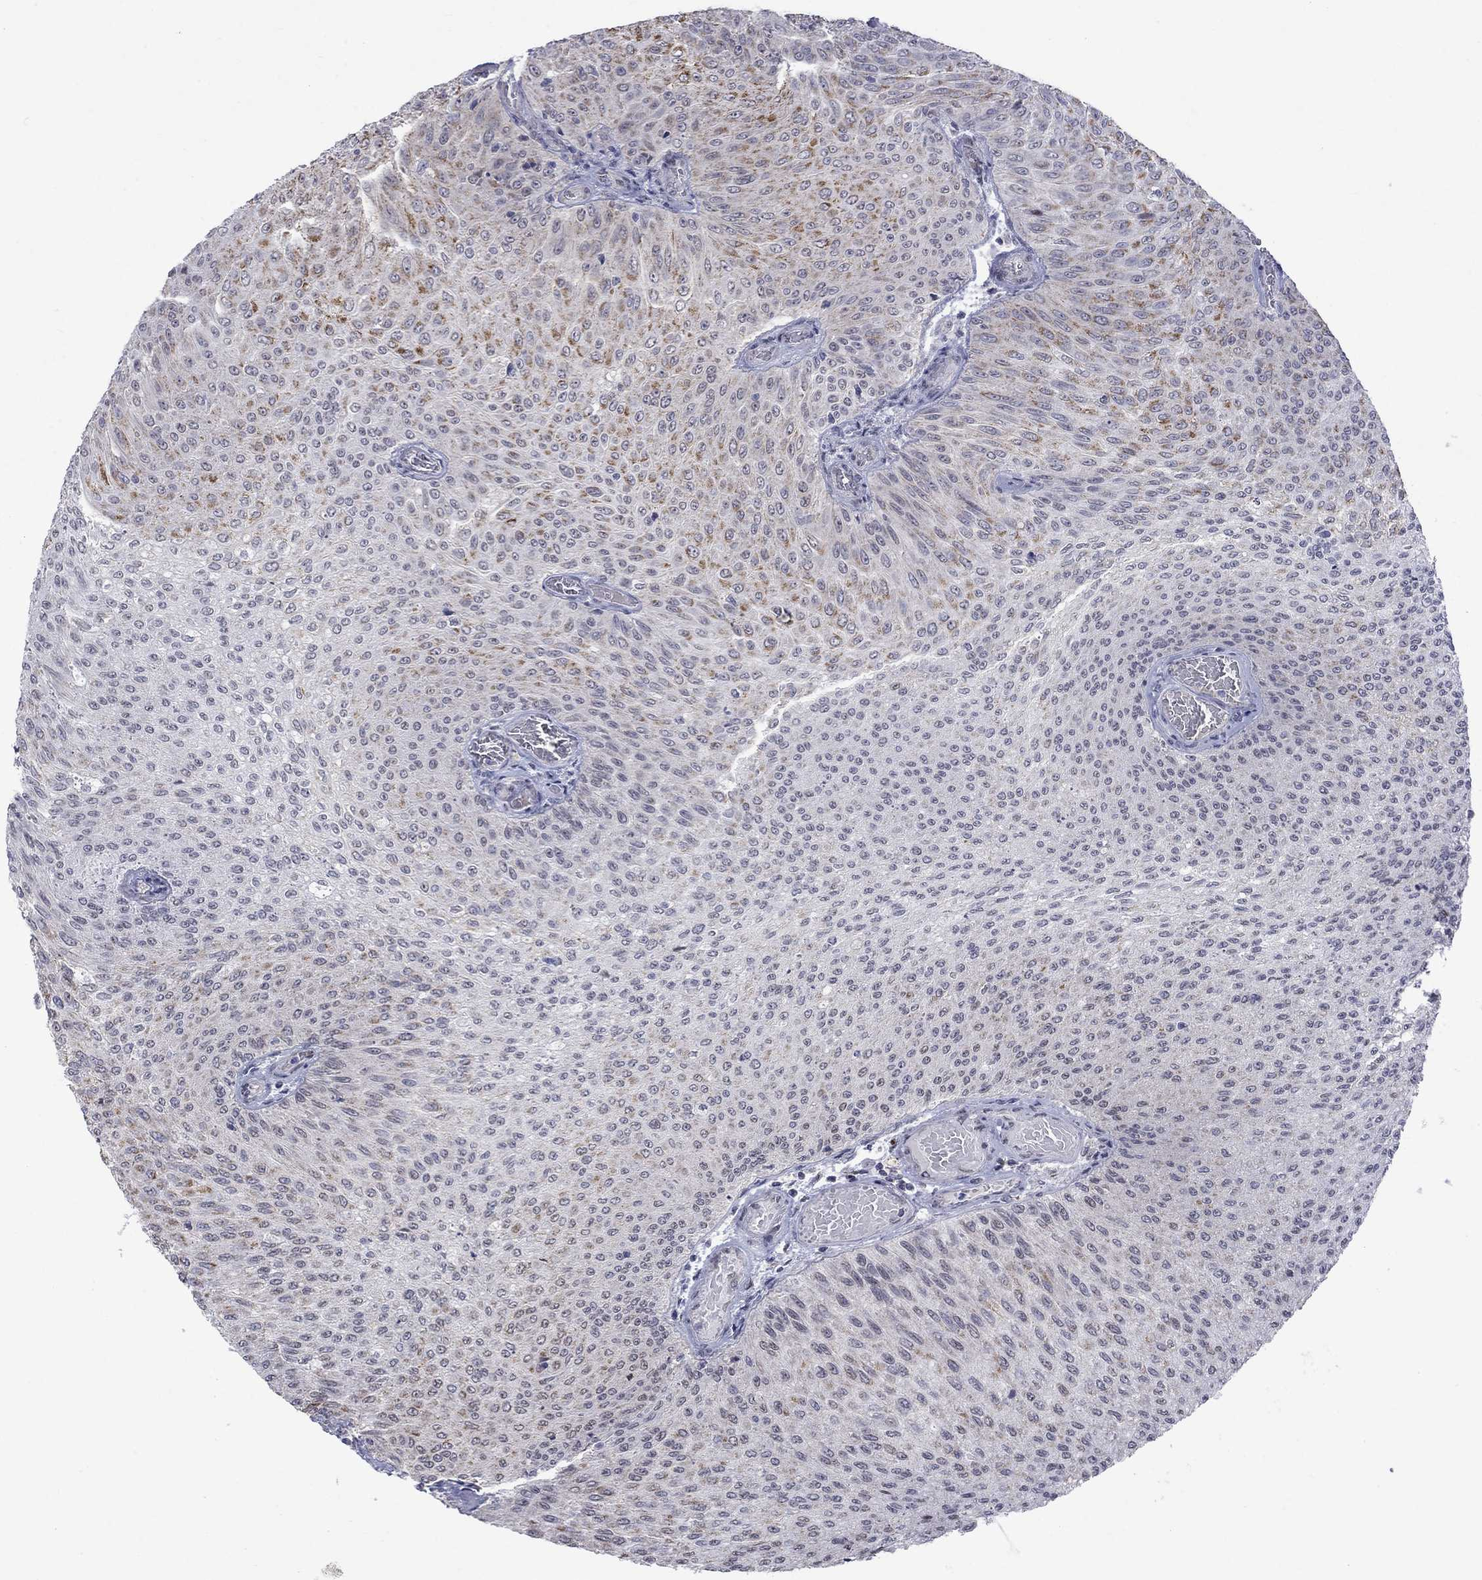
{"staining": {"intensity": "moderate", "quantity": "<25%", "location": "cytoplasmic/membranous"}, "tissue": "urothelial cancer", "cell_type": "Tumor cells", "image_type": "cancer", "snomed": [{"axis": "morphology", "description": "Urothelial carcinoma, Low grade"}, {"axis": "topography", "description": "Ureter, NOS"}, {"axis": "topography", "description": "Urinary bladder"}], "caption": "IHC staining of urothelial carcinoma (low-grade), which demonstrates low levels of moderate cytoplasmic/membranous positivity in about <25% of tumor cells indicating moderate cytoplasmic/membranous protein expression. The staining was performed using DAB (3,3'-diaminobenzidine) (brown) for protein detection and nuclei were counterstained in hematoxylin (blue).", "gene": "KCNJ16", "patient": {"sex": "male", "age": 78}}